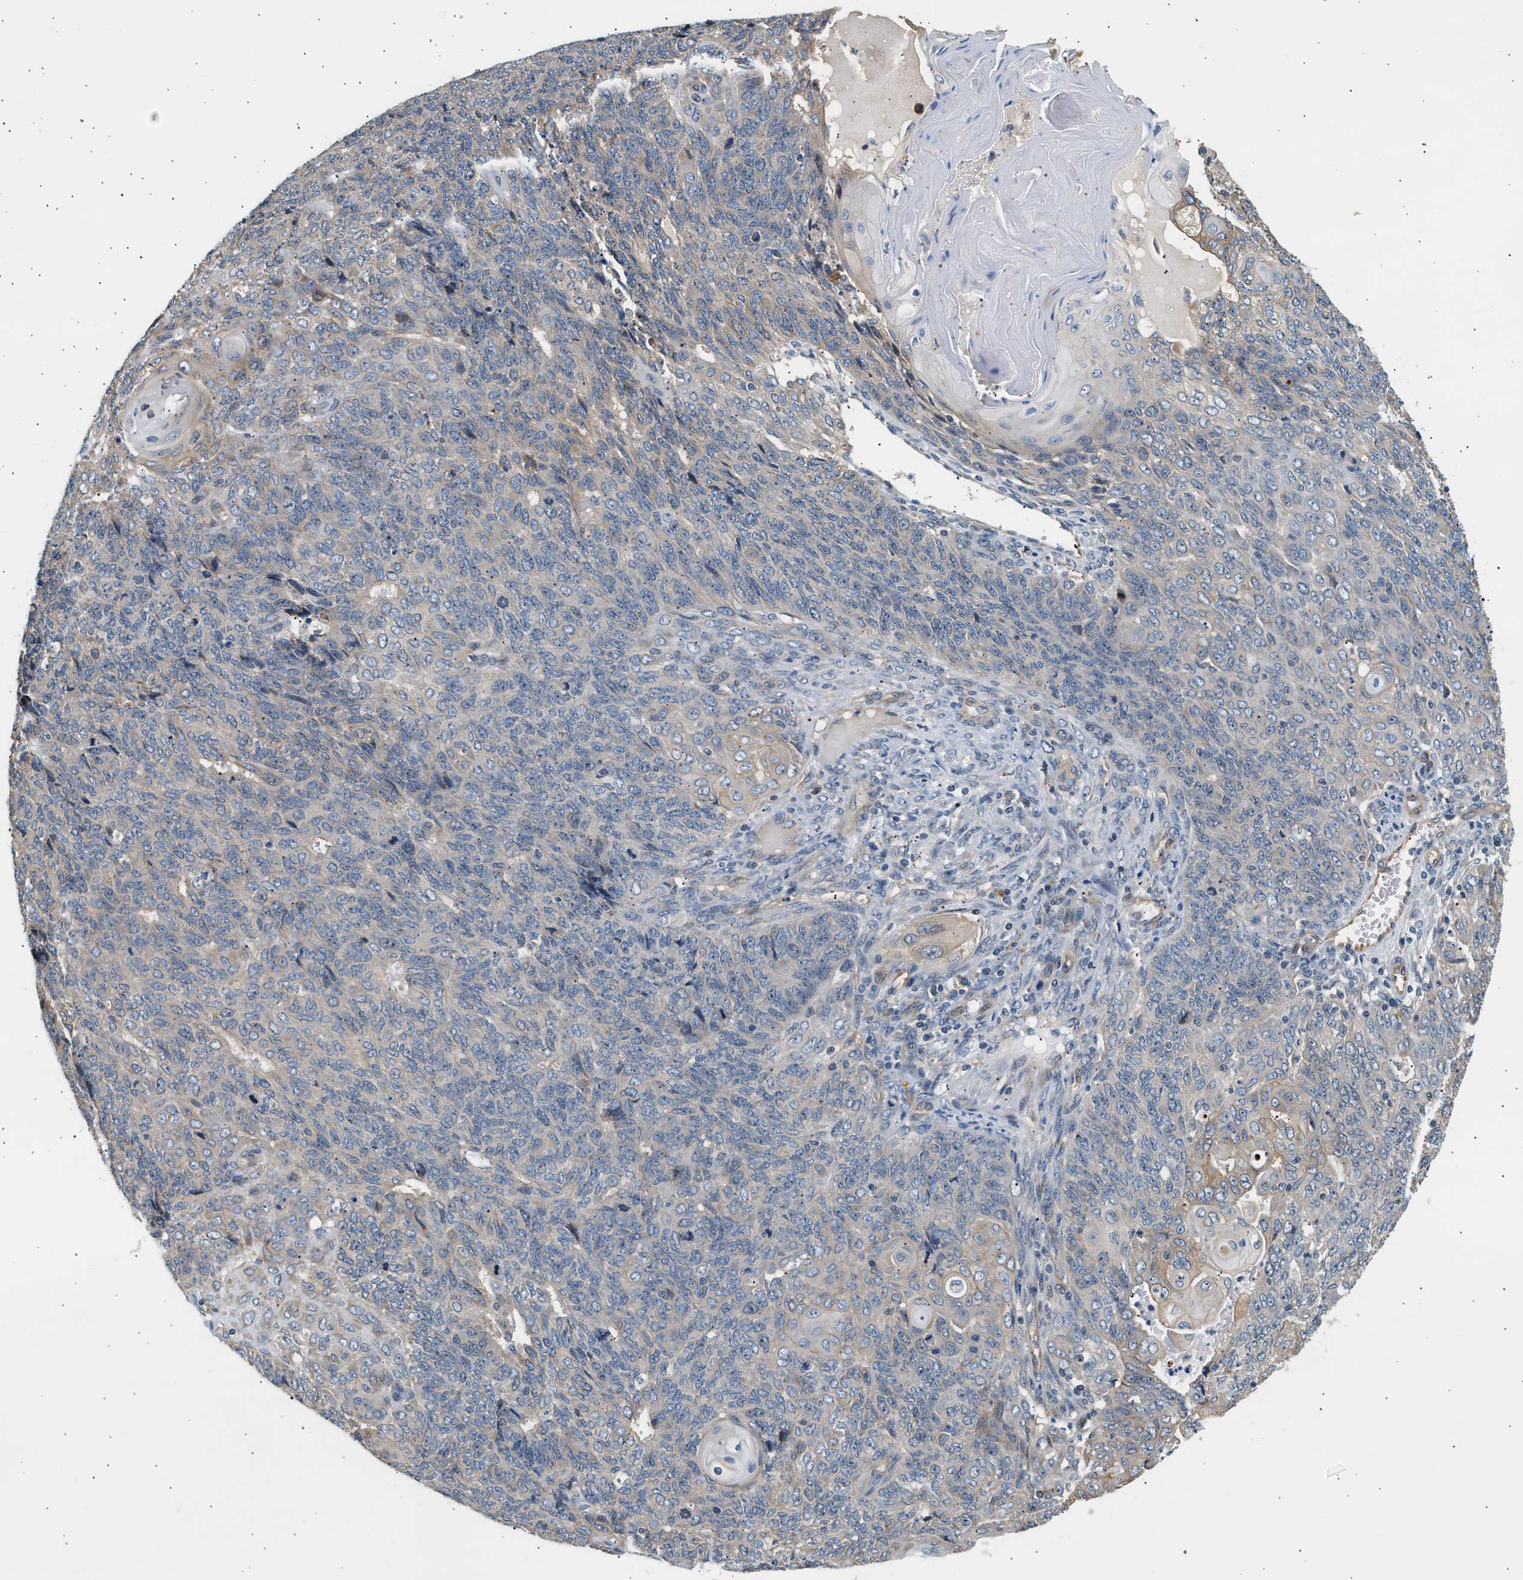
{"staining": {"intensity": "negative", "quantity": "none", "location": "none"}, "tissue": "endometrial cancer", "cell_type": "Tumor cells", "image_type": "cancer", "snomed": [{"axis": "morphology", "description": "Adenocarcinoma, NOS"}, {"axis": "topography", "description": "Endometrium"}], "caption": "This is a image of immunohistochemistry (IHC) staining of endometrial cancer (adenocarcinoma), which shows no expression in tumor cells. Nuclei are stained in blue.", "gene": "WDR31", "patient": {"sex": "female", "age": 32}}